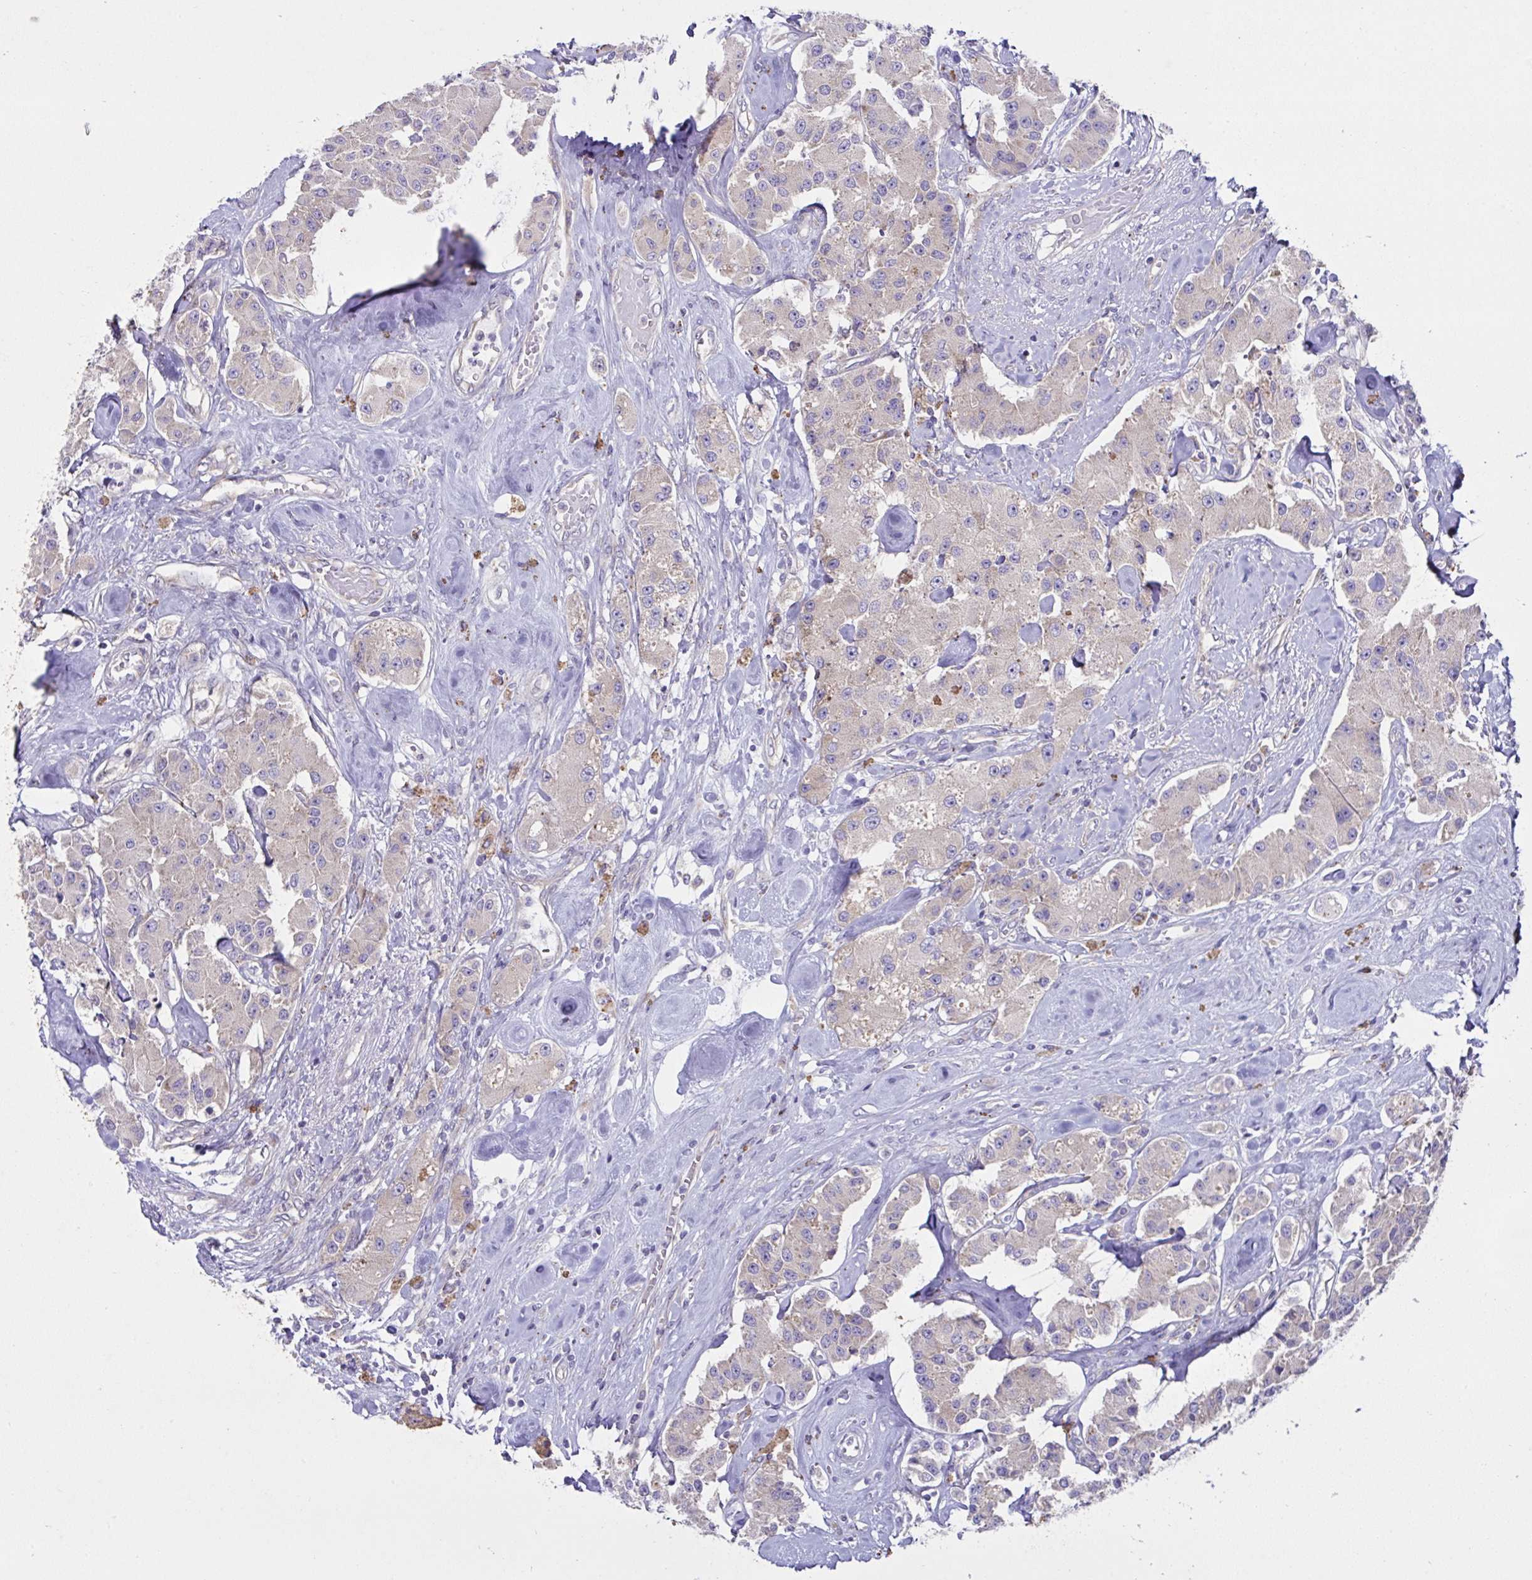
{"staining": {"intensity": "weak", "quantity": "<25%", "location": "cytoplasmic/membranous"}, "tissue": "carcinoid", "cell_type": "Tumor cells", "image_type": "cancer", "snomed": [{"axis": "morphology", "description": "Carcinoid, malignant, NOS"}, {"axis": "topography", "description": "Pancreas"}], "caption": "DAB (3,3'-diaminobenzidine) immunohistochemical staining of human carcinoid displays no significant expression in tumor cells.", "gene": "FAU", "patient": {"sex": "male", "age": 41}}